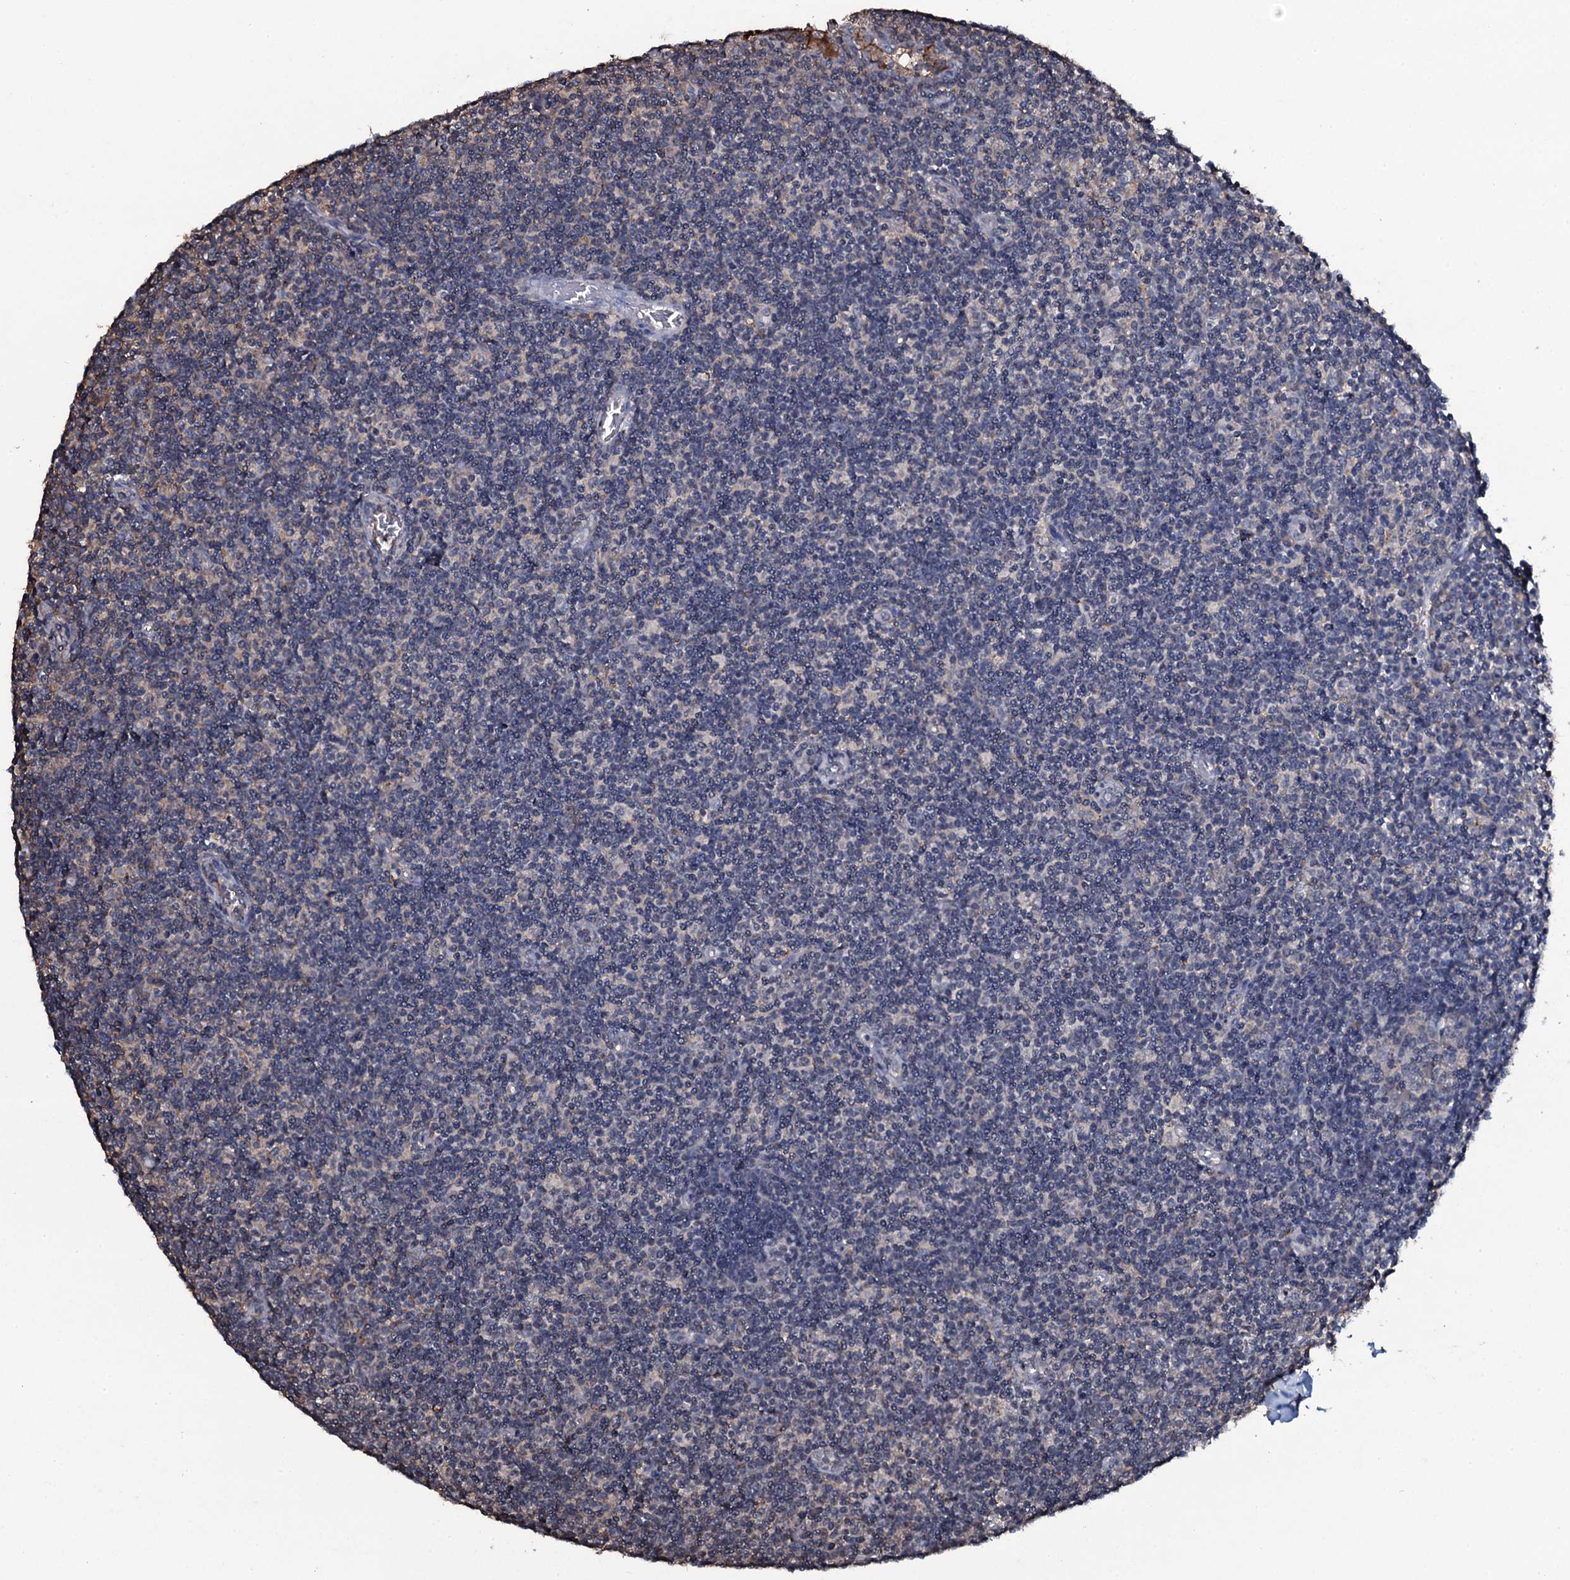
{"staining": {"intensity": "negative", "quantity": "none", "location": "none"}, "tissue": "lymph node", "cell_type": "Germinal center cells", "image_type": "normal", "snomed": [{"axis": "morphology", "description": "Normal tissue, NOS"}, {"axis": "topography", "description": "Lymph node"}], "caption": "The histopathology image displays no staining of germinal center cells in benign lymph node. (DAB immunohistochemistry, high magnification).", "gene": "EDN1", "patient": {"sex": "female", "age": 55}}